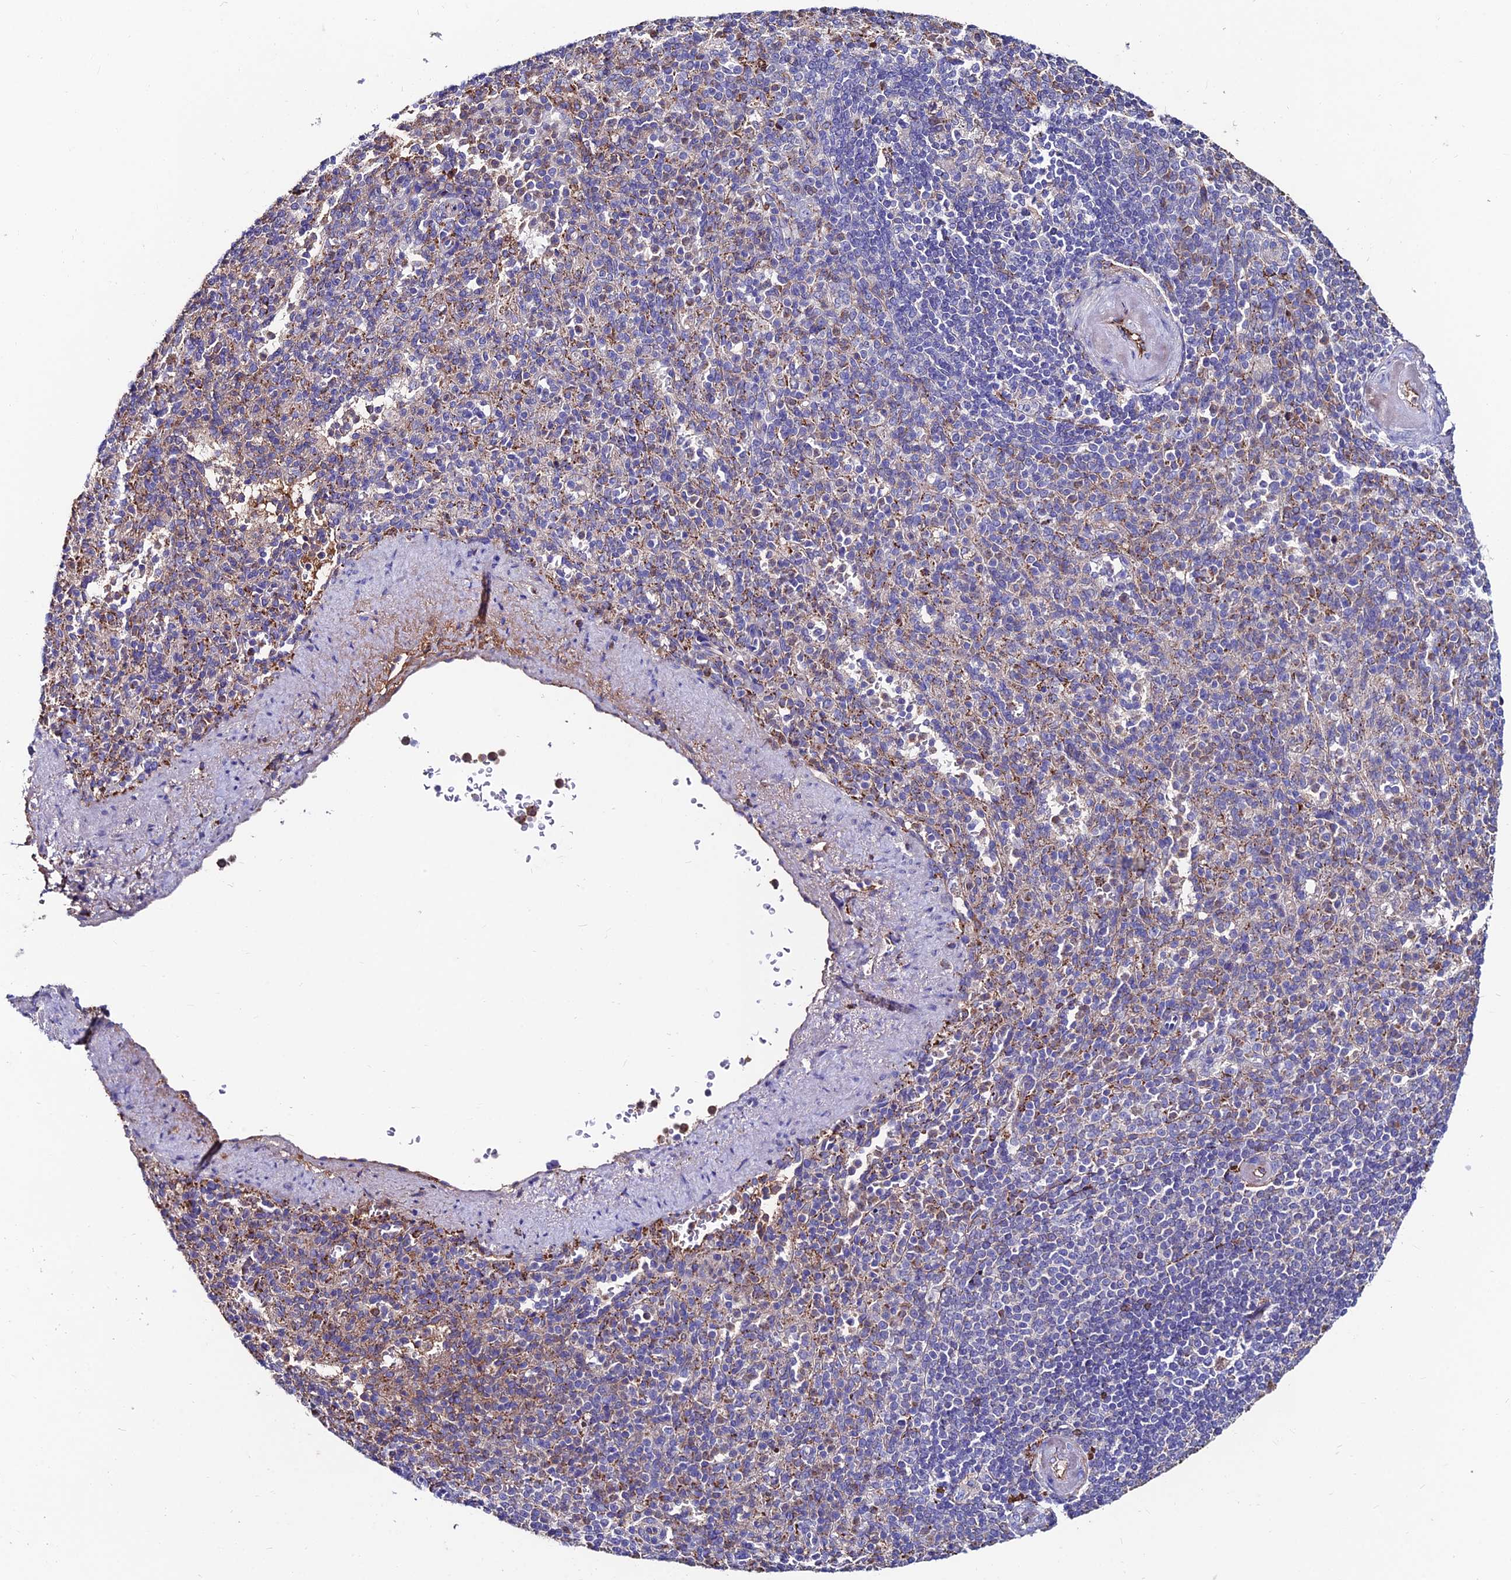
{"staining": {"intensity": "negative", "quantity": "none", "location": "none"}, "tissue": "spleen", "cell_type": "Cells in red pulp", "image_type": "normal", "snomed": [{"axis": "morphology", "description": "Normal tissue, NOS"}, {"axis": "topography", "description": "Spleen"}], "caption": "A high-resolution photomicrograph shows immunohistochemistry staining of unremarkable spleen, which exhibits no significant positivity in cells in red pulp. The staining was performed using DAB to visualize the protein expression in brown, while the nuclei were stained in blue with hematoxylin (Magnification: 20x).", "gene": "SLC25A16", "patient": {"sex": "female", "age": 74}}